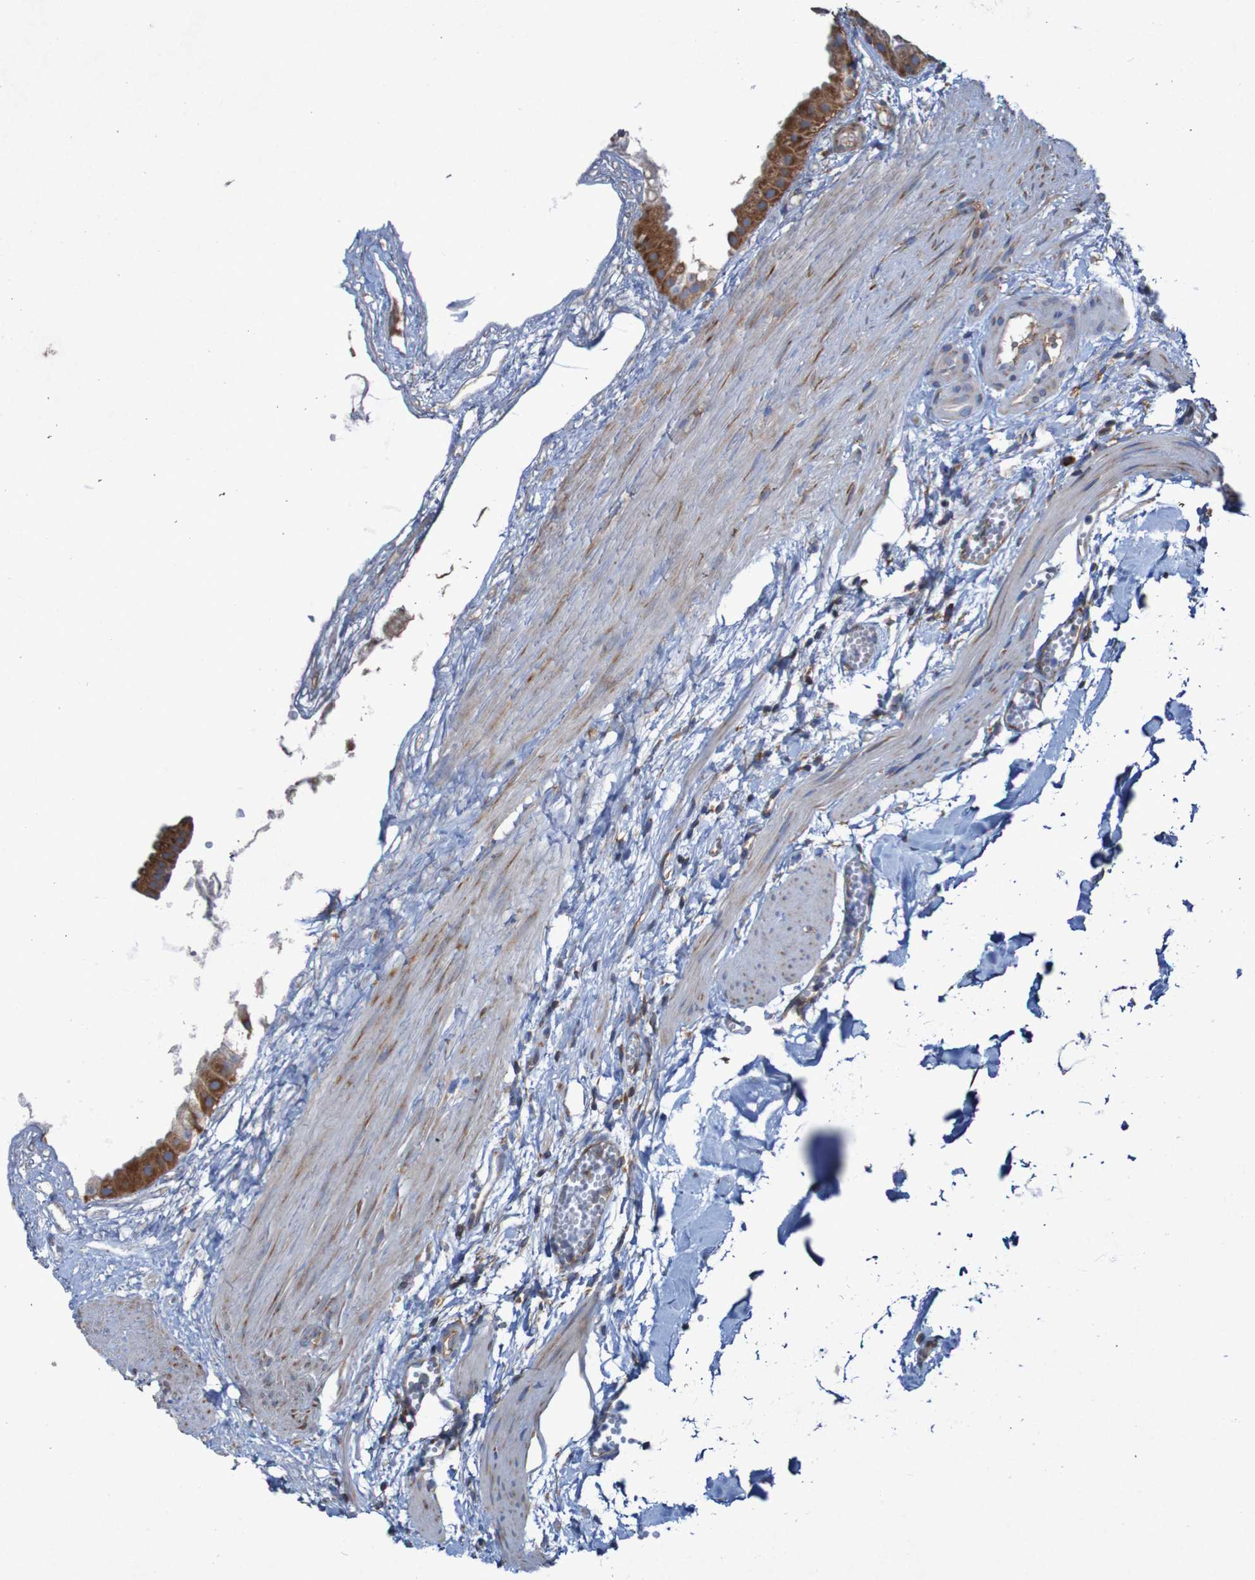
{"staining": {"intensity": "strong", "quantity": ">75%", "location": "cytoplasmic/membranous"}, "tissue": "gallbladder", "cell_type": "Glandular cells", "image_type": "normal", "snomed": [{"axis": "morphology", "description": "Normal tissue, NOS"}, {"axis": "topography", "description": "Gallbladder"}], "caption": "Immunohistochemical staining of benign human gallbladder reveals >75% levels of strong cytoplasmic/membranous protein staining in about >75% of glandular cells. (brown staining indicates protein expression, while blue staining denotes nuclei).", "gene": "RPL10L", "patient": {"sex": "female", "age": 64}}